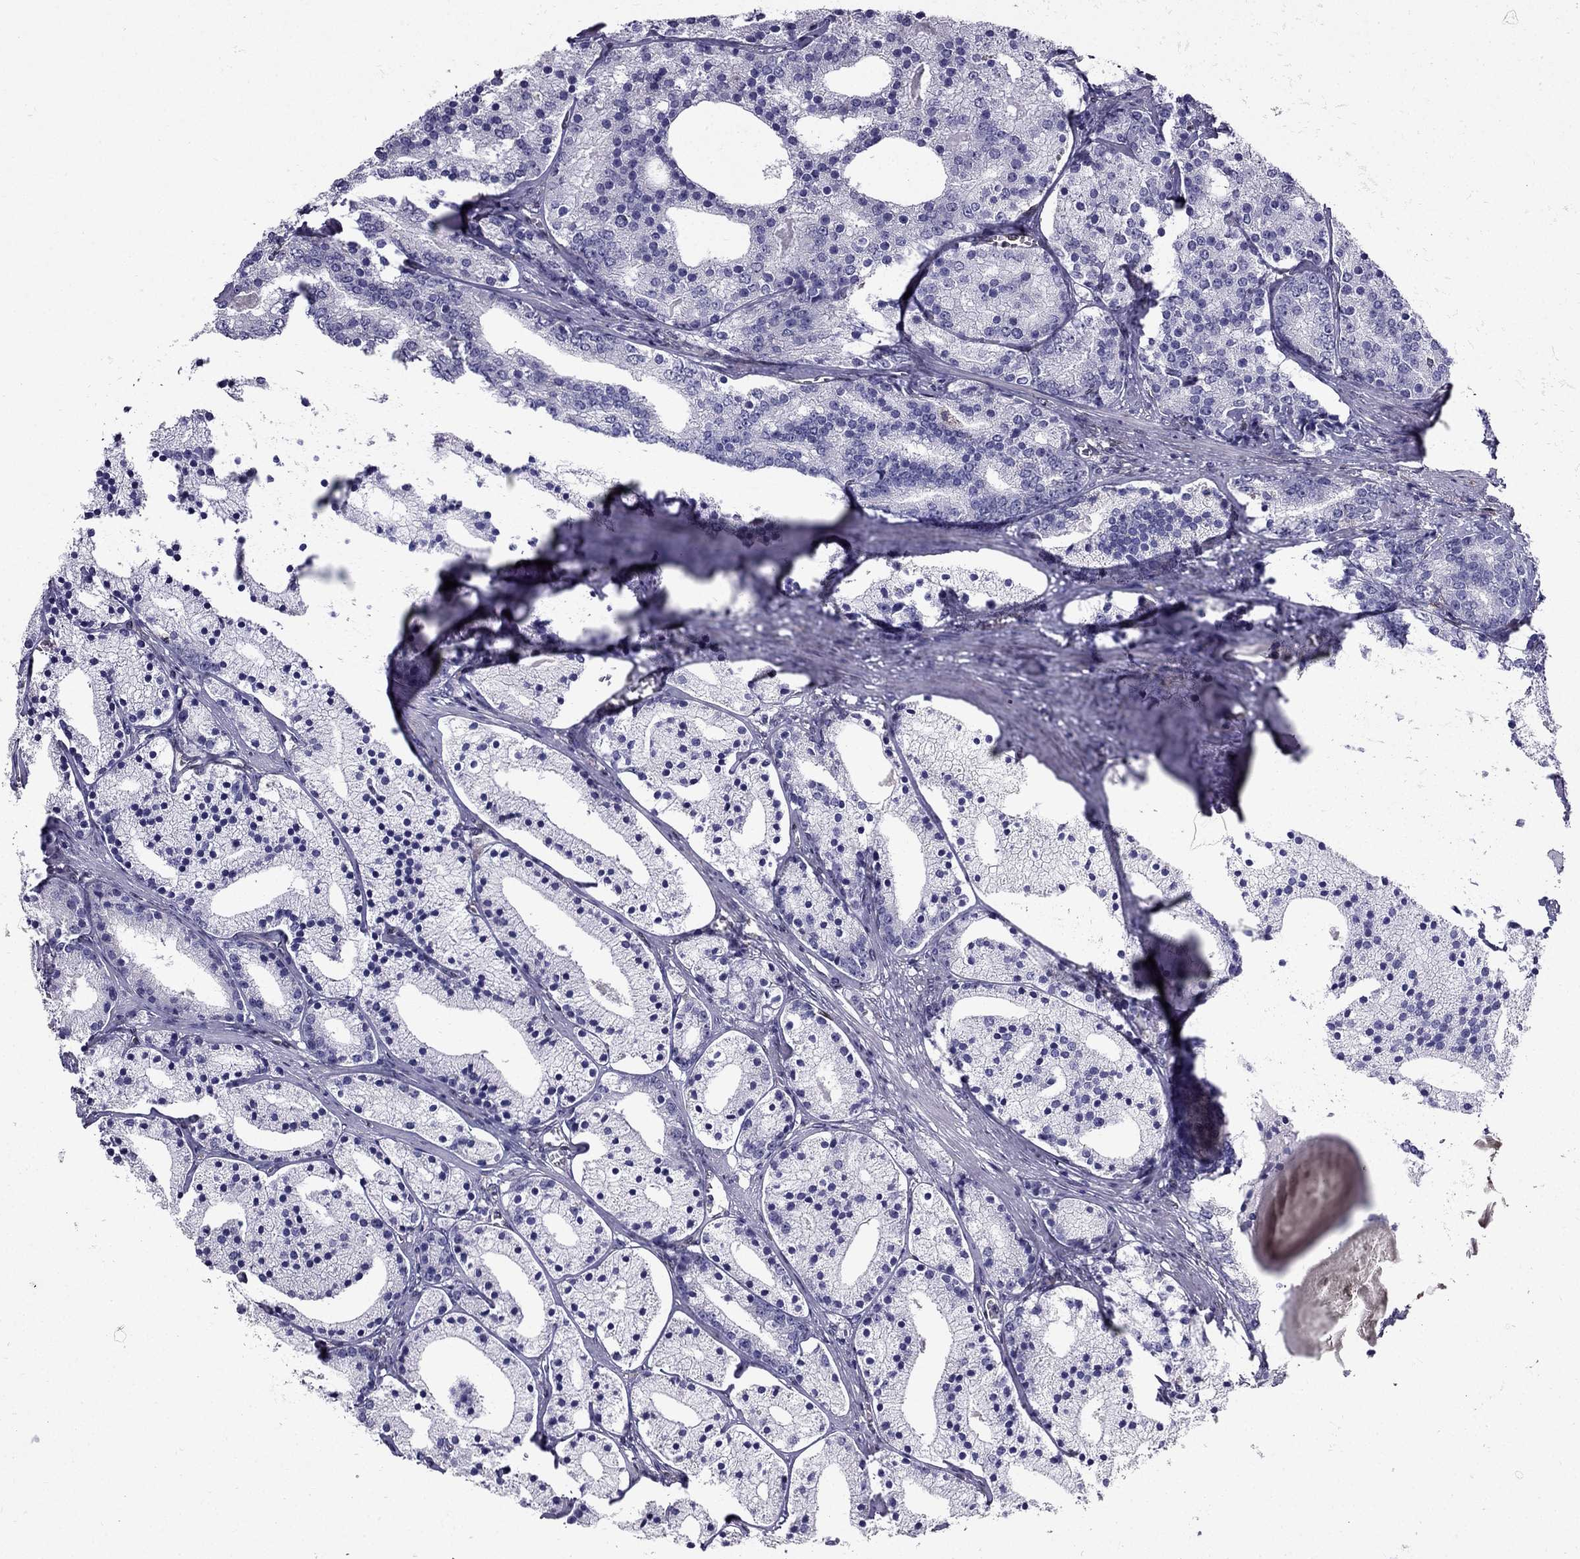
{"staining": {"intensity": "negative", "quantity": "none", "location": "none"}, "tissue": "prostate cancer", "cell_type": "Tumor cells", "image_type": "cancer", "snomed": [{"axis": "morphology", "description": "Adenocarcinoma, NOS"}, {"axis": "topography", "description": "Prostate"}], "caption": "Prostate cancer (adenocarcinoma) was stained to show a protein in brown. There is no significant expression in tumor cells.", "gene": "IKBIP", "patient": {"sex": "male", "age": 69}}